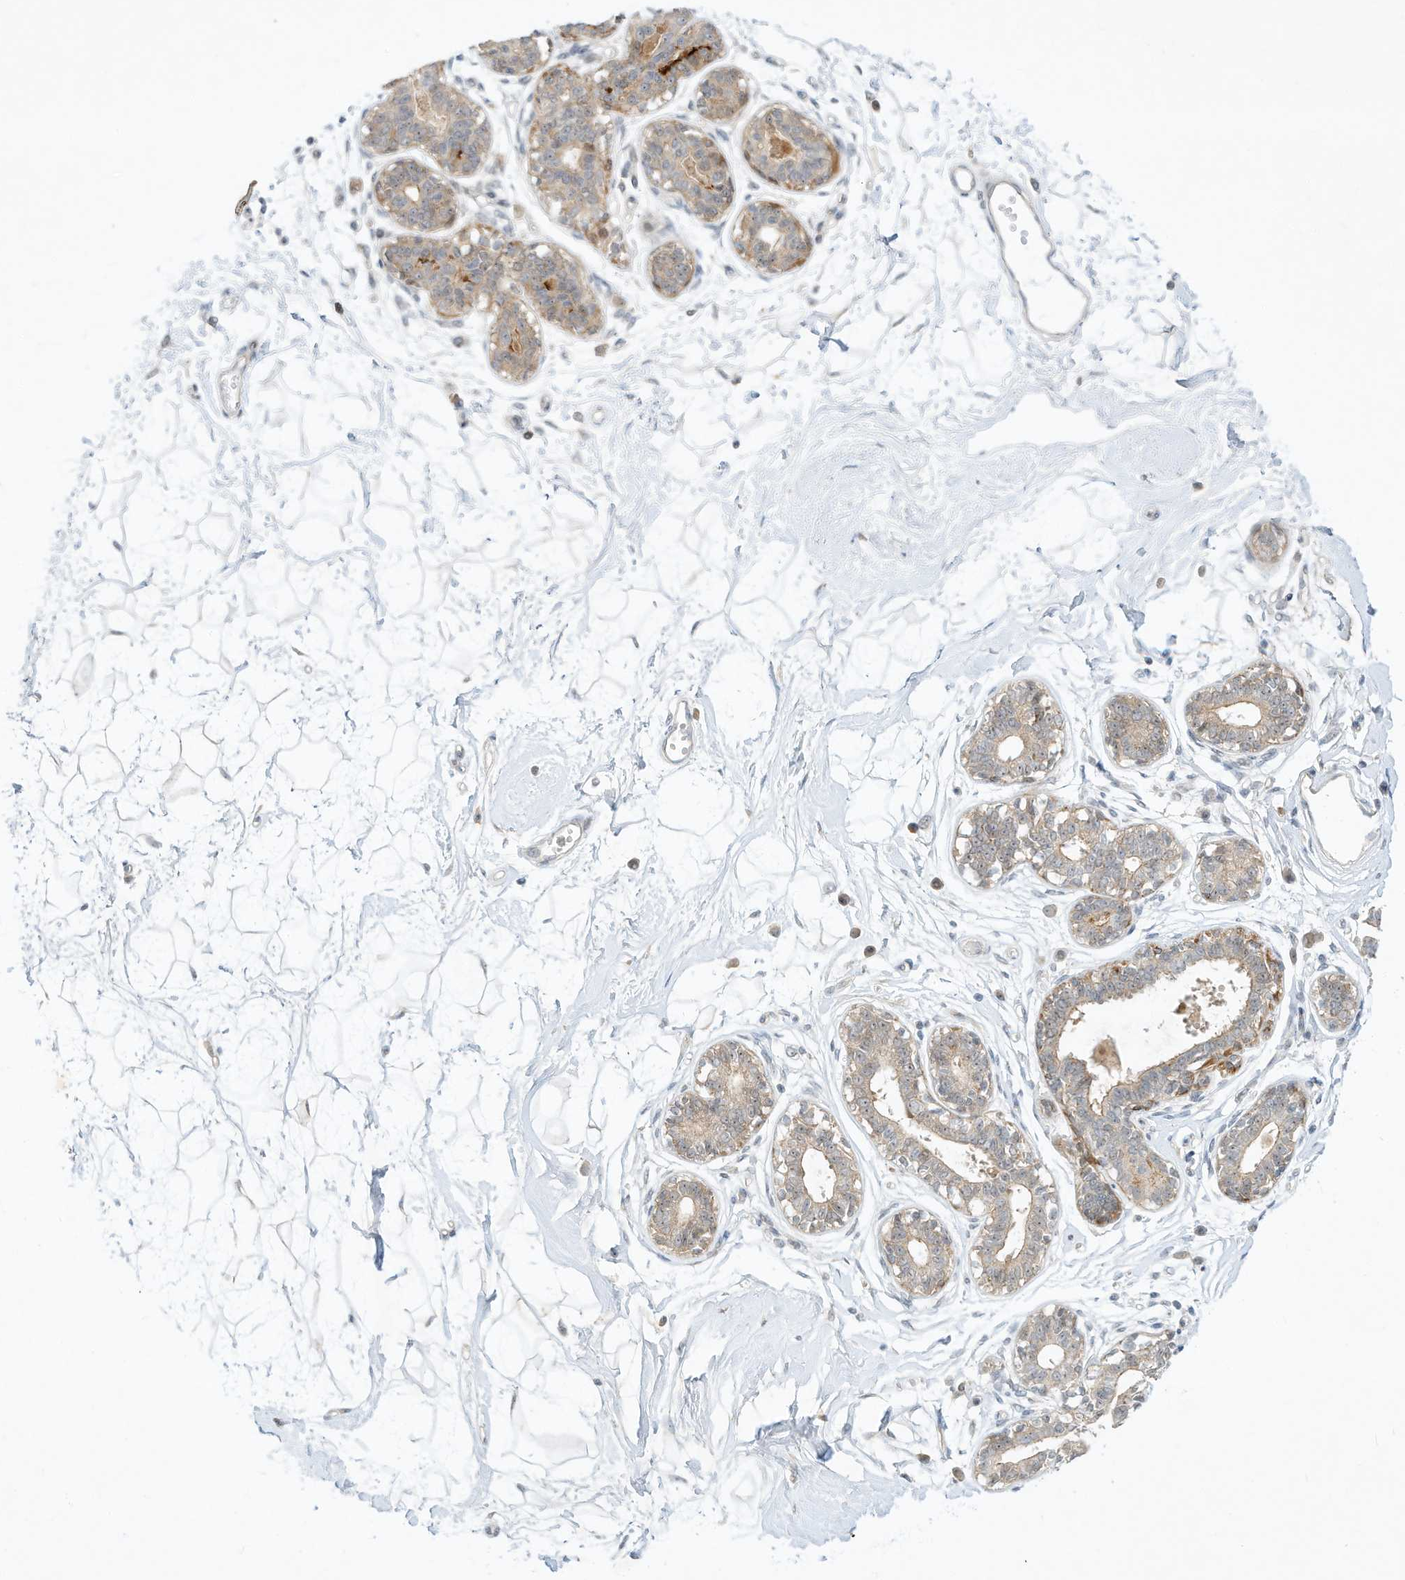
{"staining": {"intensity": "negative", "quantity": "none", "location": "none"}, "tissue": "breast", "cell_type": "Adipocytes", "image_type": "normal", "snomed": [{"axis": "morphology", "description": "Normal tissue, NOS"}, {"axis": "topography", "description": "Breast"}], "caption": "Adipocytes show no significant protein expression in normal breast.", "gene": "PAK6", "patient": {"sex": "female", "age": 45}}